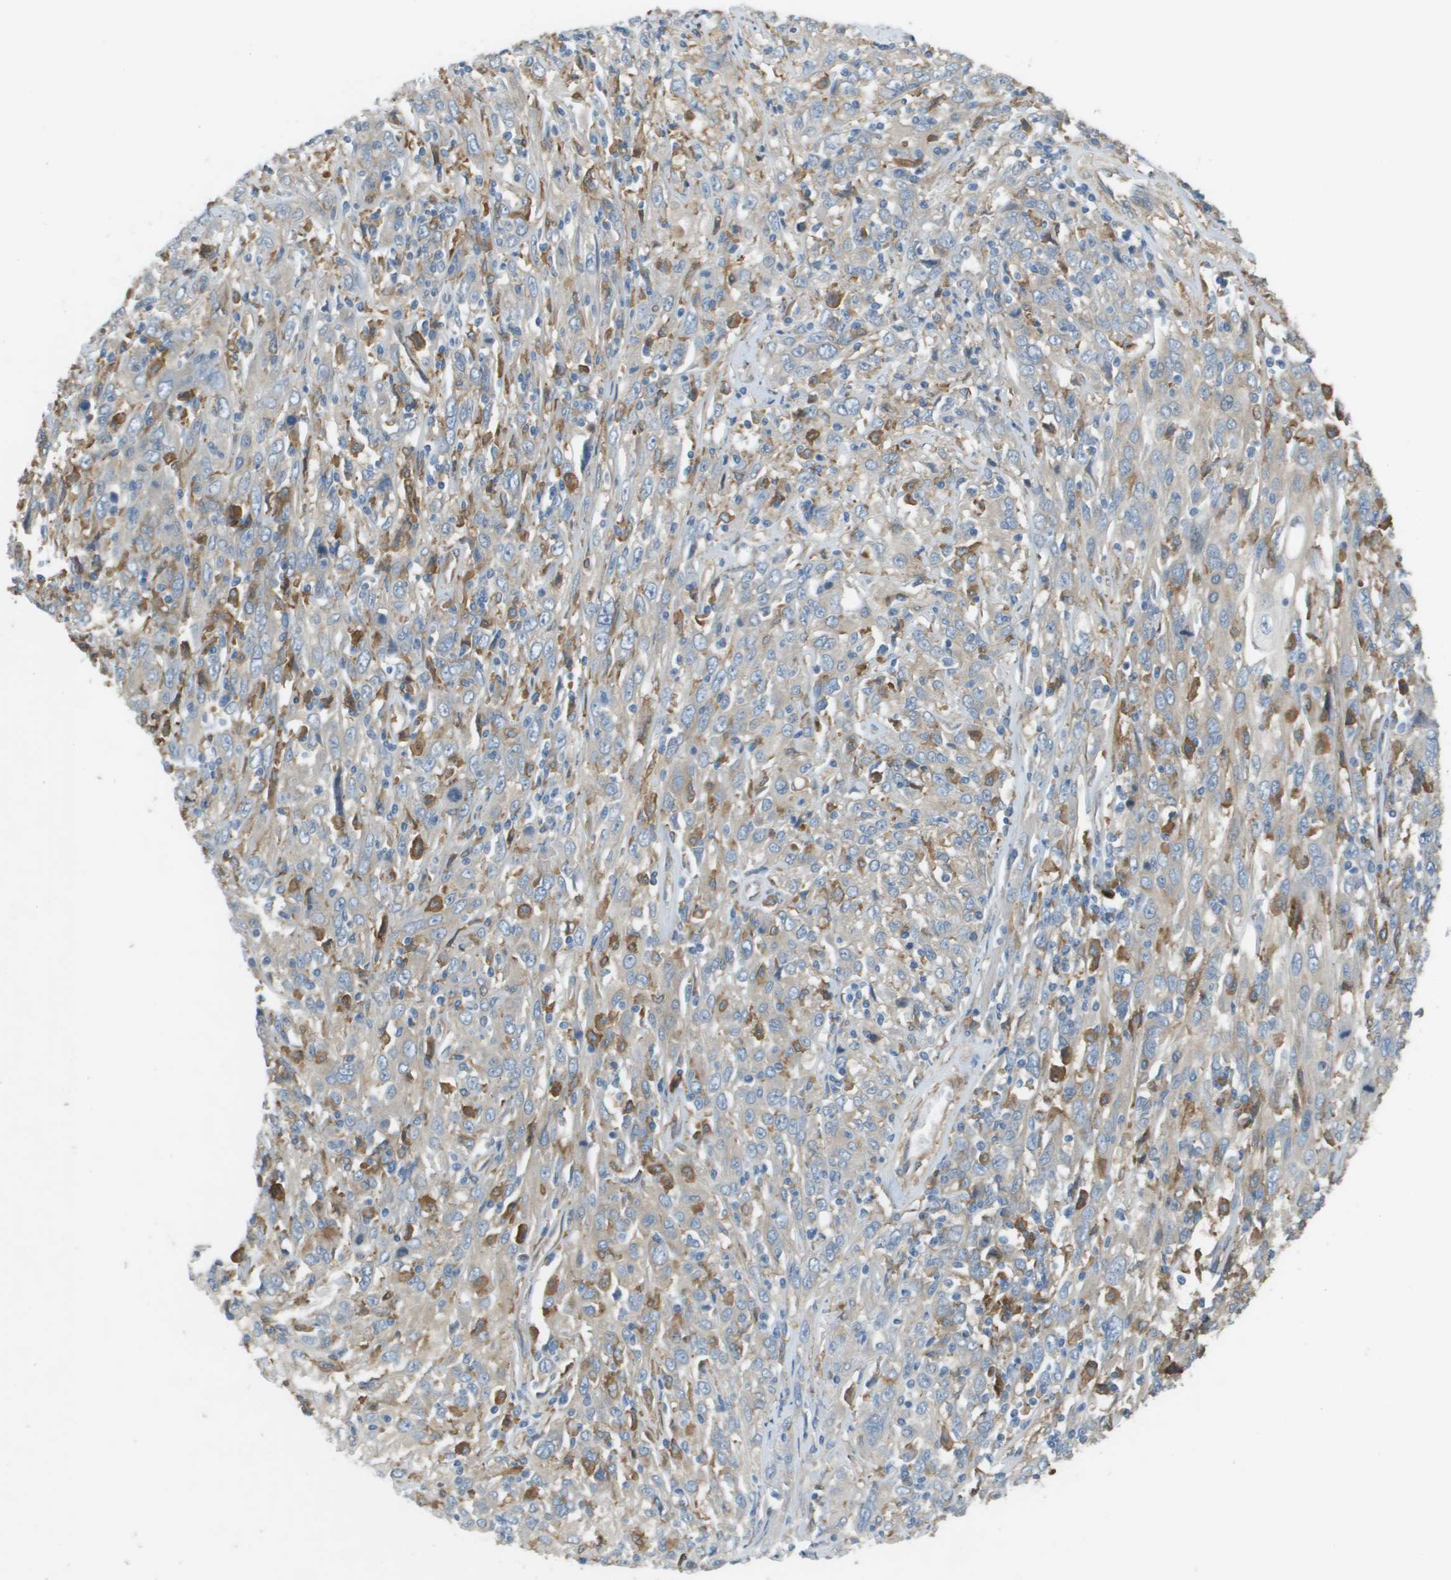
{"staining": {"intensity": "weak", "quantity": "25%-75%", "location": "cytoplasmic/membranous"}, "tissue": "cervical cancer", "cell_type": "Tumor cells", "image_type": "cancer", "snomed": [{"axis": "morphology", "description": "Squamous cell carcinoma, NOS"}, {"axis": "topography", "description": "Cervix"}], "caption": "This is an image of immunohistochemistry (IHC) staining of squamous cell carcinoma (cervical), which shows weak positivity in the cytoplasmic/membranous of tumor cells.", "gene": "CORO1B", "patient": {"sex": "female", "age": 46}}